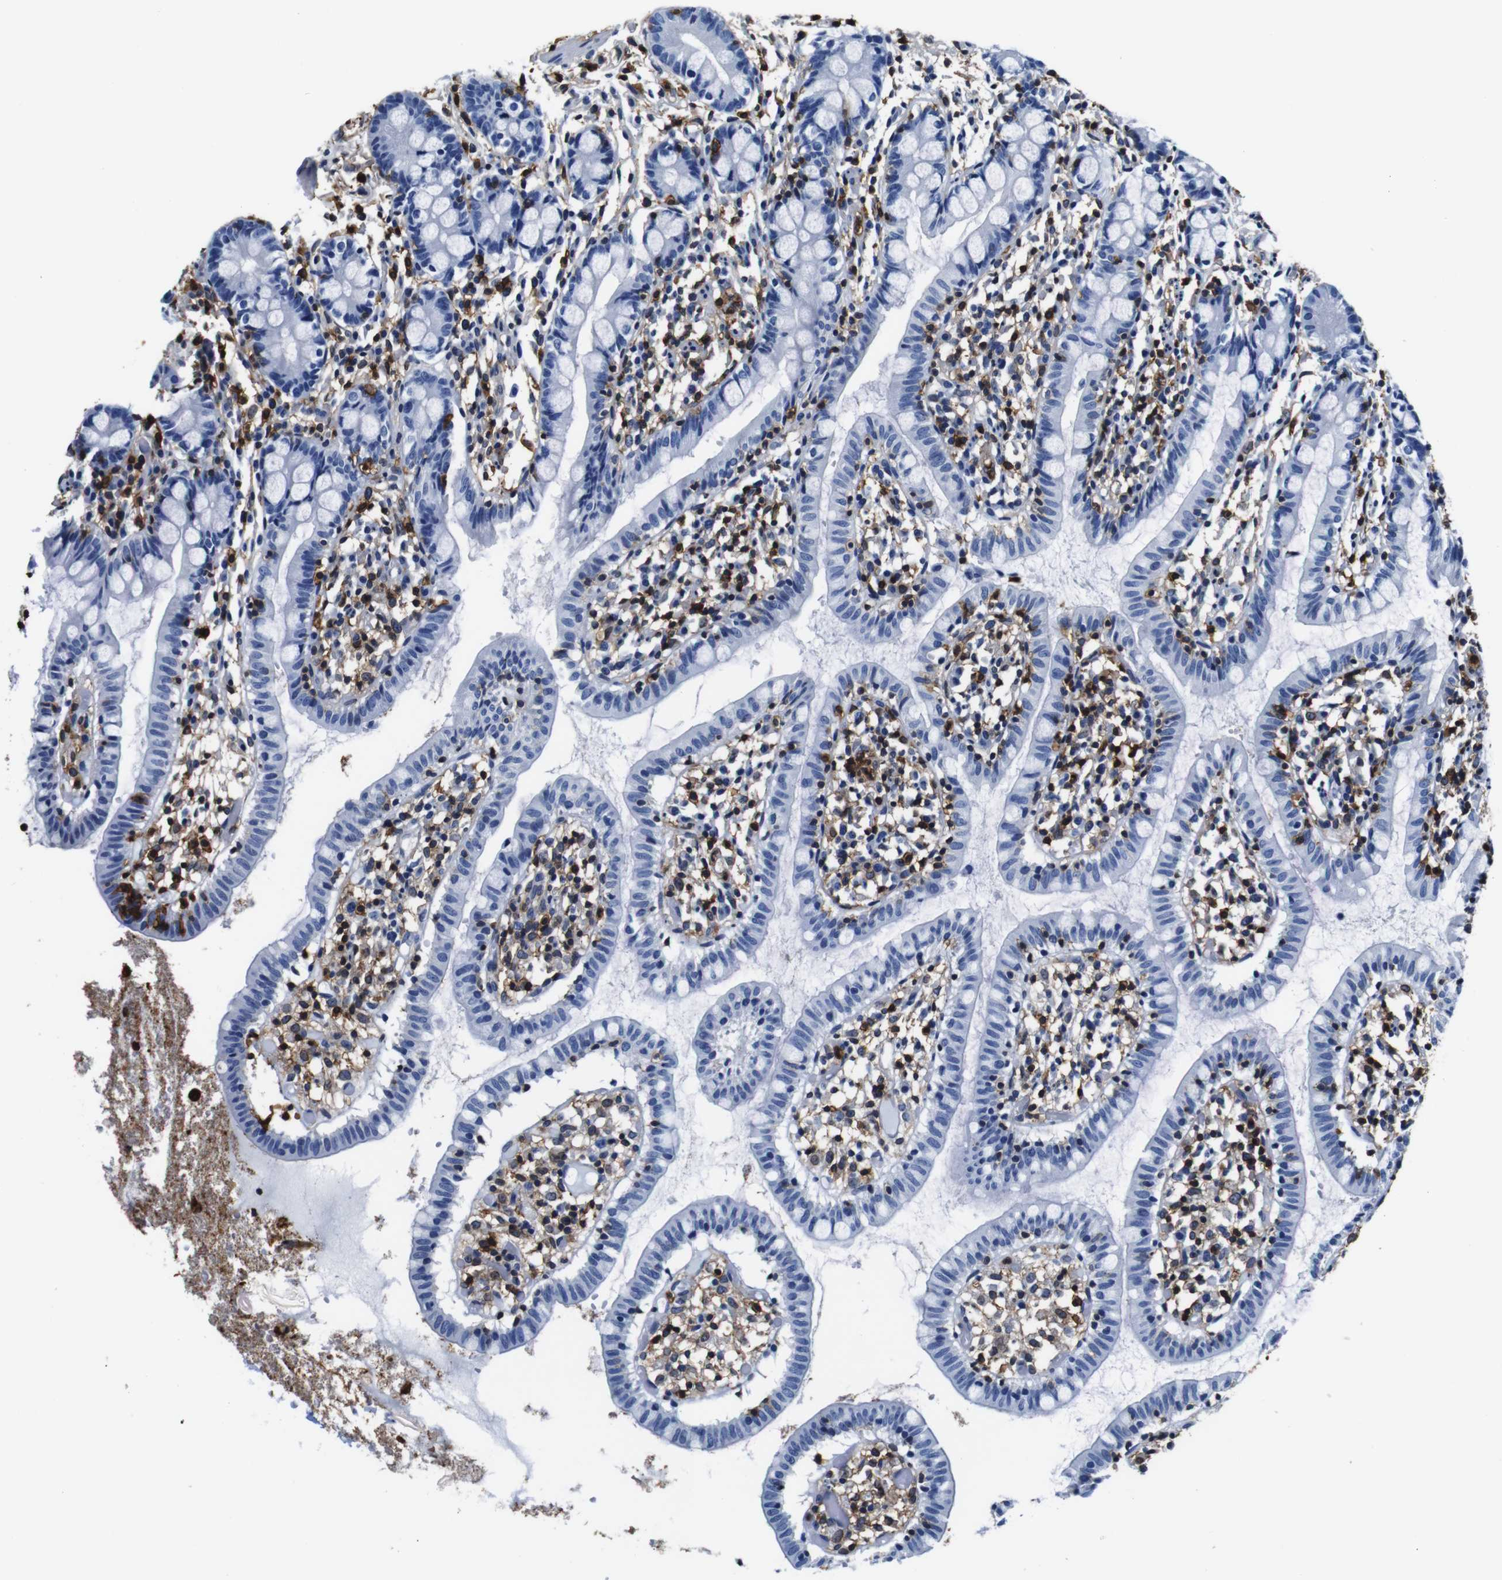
{"staining": {"intensity": "negative", "quantity": "none", "location": "none"}, "tissue": "small intestine", "cell_type": "Glandular cells", "image_type": "normal", "snomed": [{"axis": "morphology", "description": "Normal tissue, NOS"}, {"axis": "morphology", "description": "Cystadenocarcinoma, serous, Metastatic site"}, {"axis": "topography", "description": "Small intestine"}], "caption": "This is a histopathology image of immunohistochemistry staining of benign small intestine, which shows no expression in glandular cells.", "gene": "ANXA1", "patient": {"sex": "female", "age": 61}}